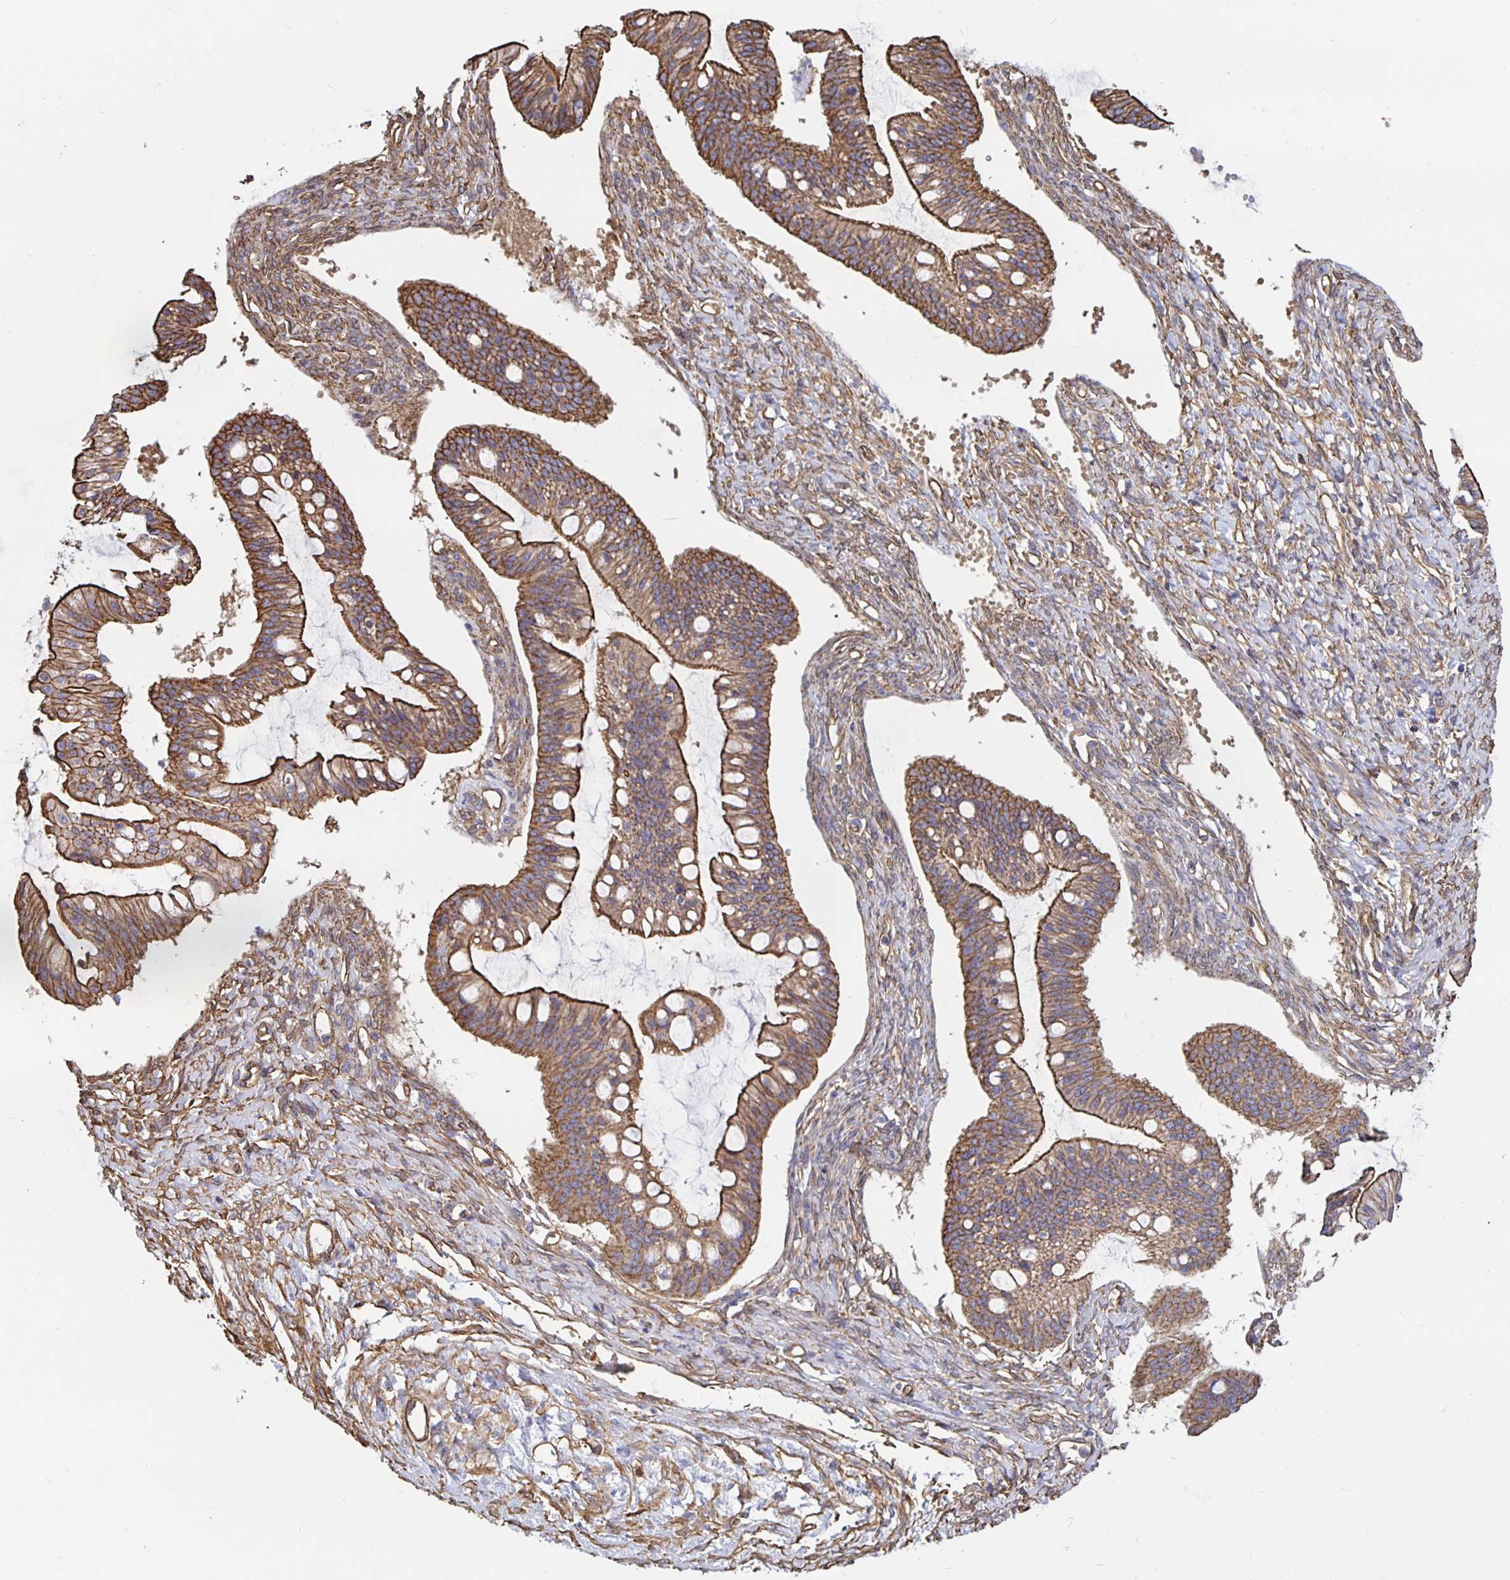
{"staining": {"intensity": "moderate", "quantity": ">75%", "location": "cytoplasmic/membranous"}, "tissue": "ovarian cancer", "cell_type": "Tumor cells", "image_type": "cancer", "snomed": [{"axis": "morphology", "description": "Cystadenocarcinoma, mucinous, NOS"}, {"axis": "topography", "description": "Ovary"}], "caption": "Ovarian cancer stained for a protein shows moderate cytoplasmic/membranous positivity in tumor cells.", "gene": "ARHGEF39", "patient": {"sex": "female", "age": 73}}